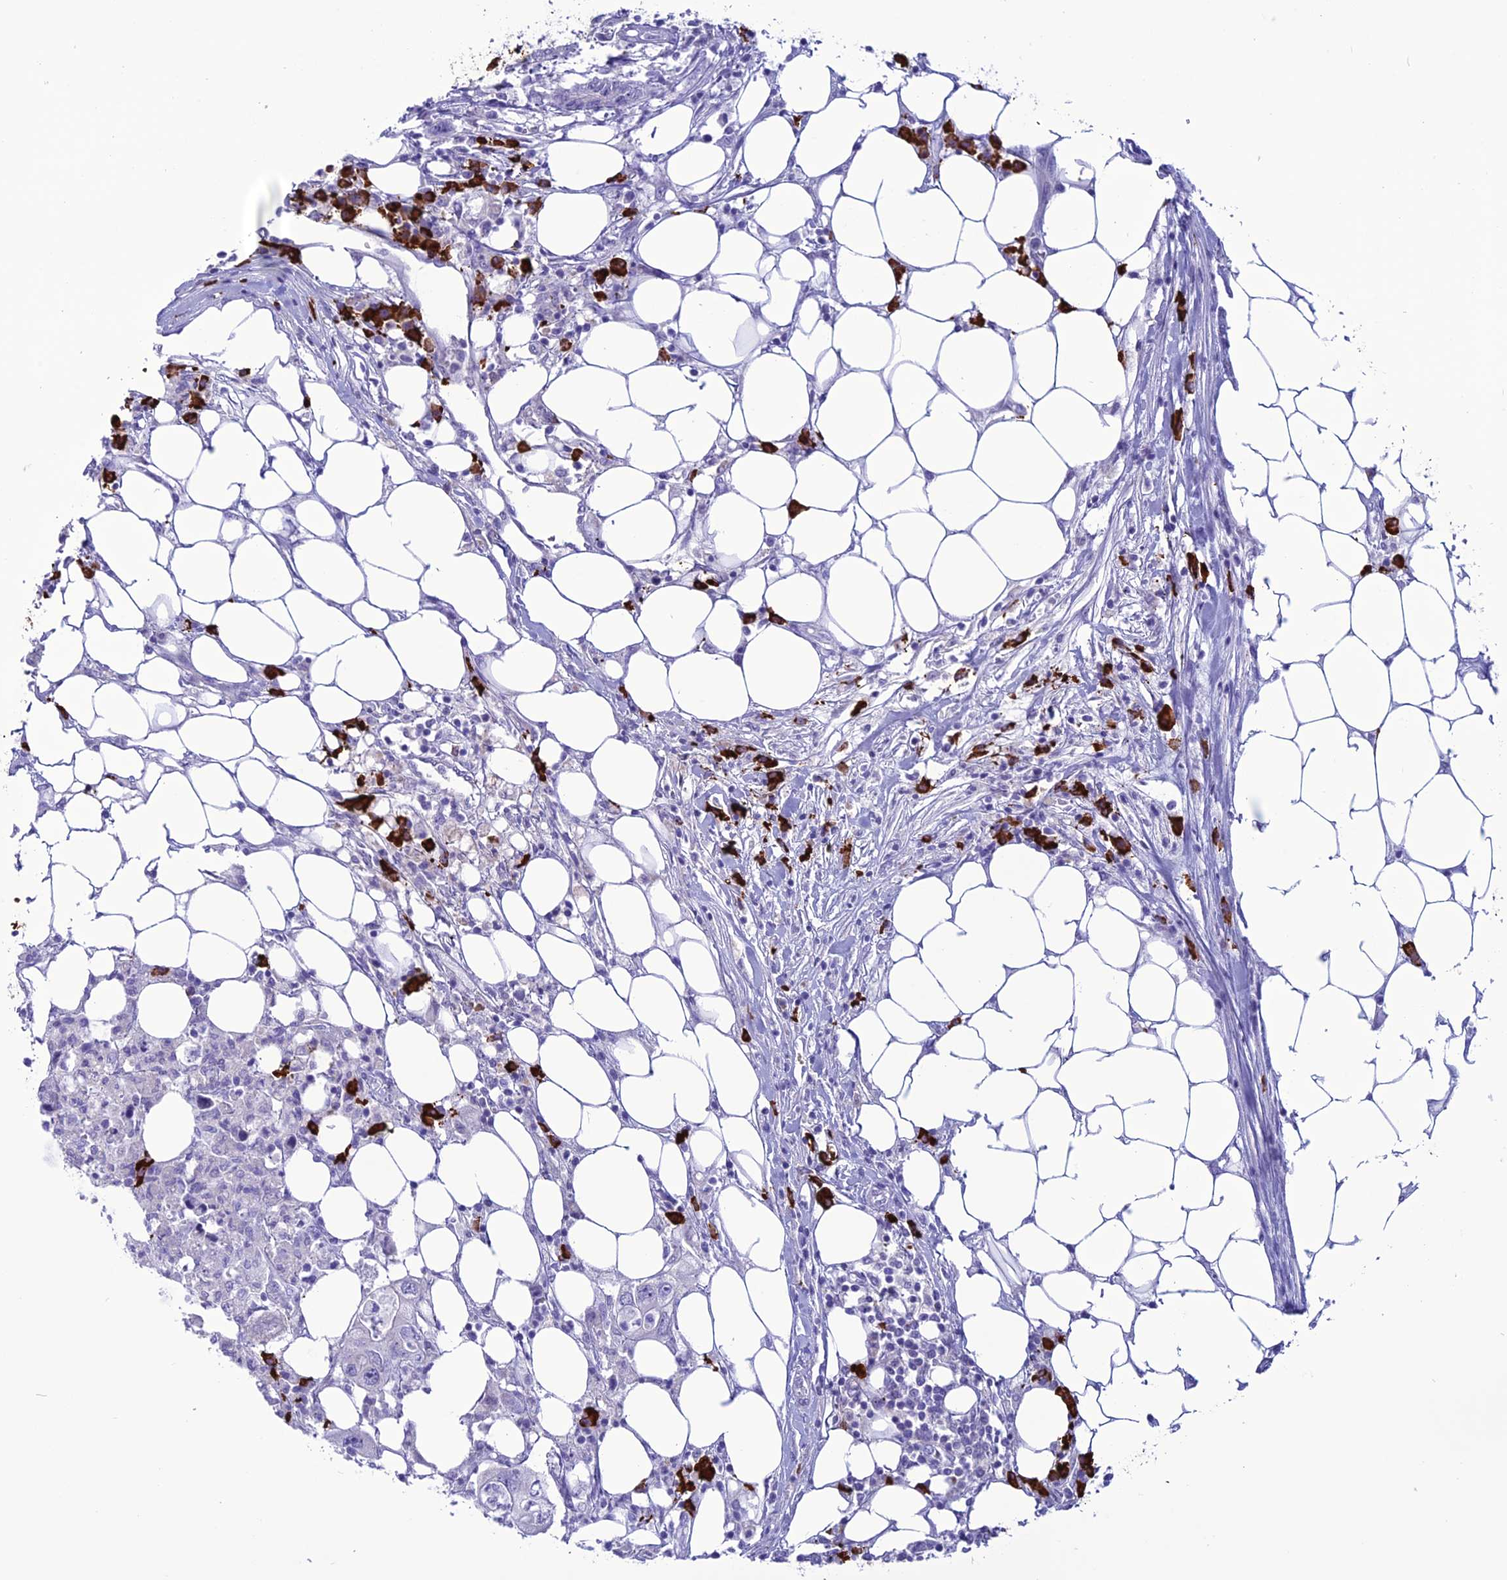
{"staining": {"intensity": "negative", "quantity": "none", "location": "none"}, "tissue": "colorectal cancer", "cell_type": "Tumor cells", "image_type": "cancer", "snomed": [{"axis": "morphology", "description": "Adenocarcinoma, NOS"}, {"axis": "topography", "description": "Colon"}], "caption": "A high-resolution photomicrograph shows immunohistochemistry (IHC) staining of colorectal cancer (adenocarcinoma), which demonstrates no significant expression in tumor cells.", "gene": "MZB1", "patient": {"sex": "male", "age": 71}}